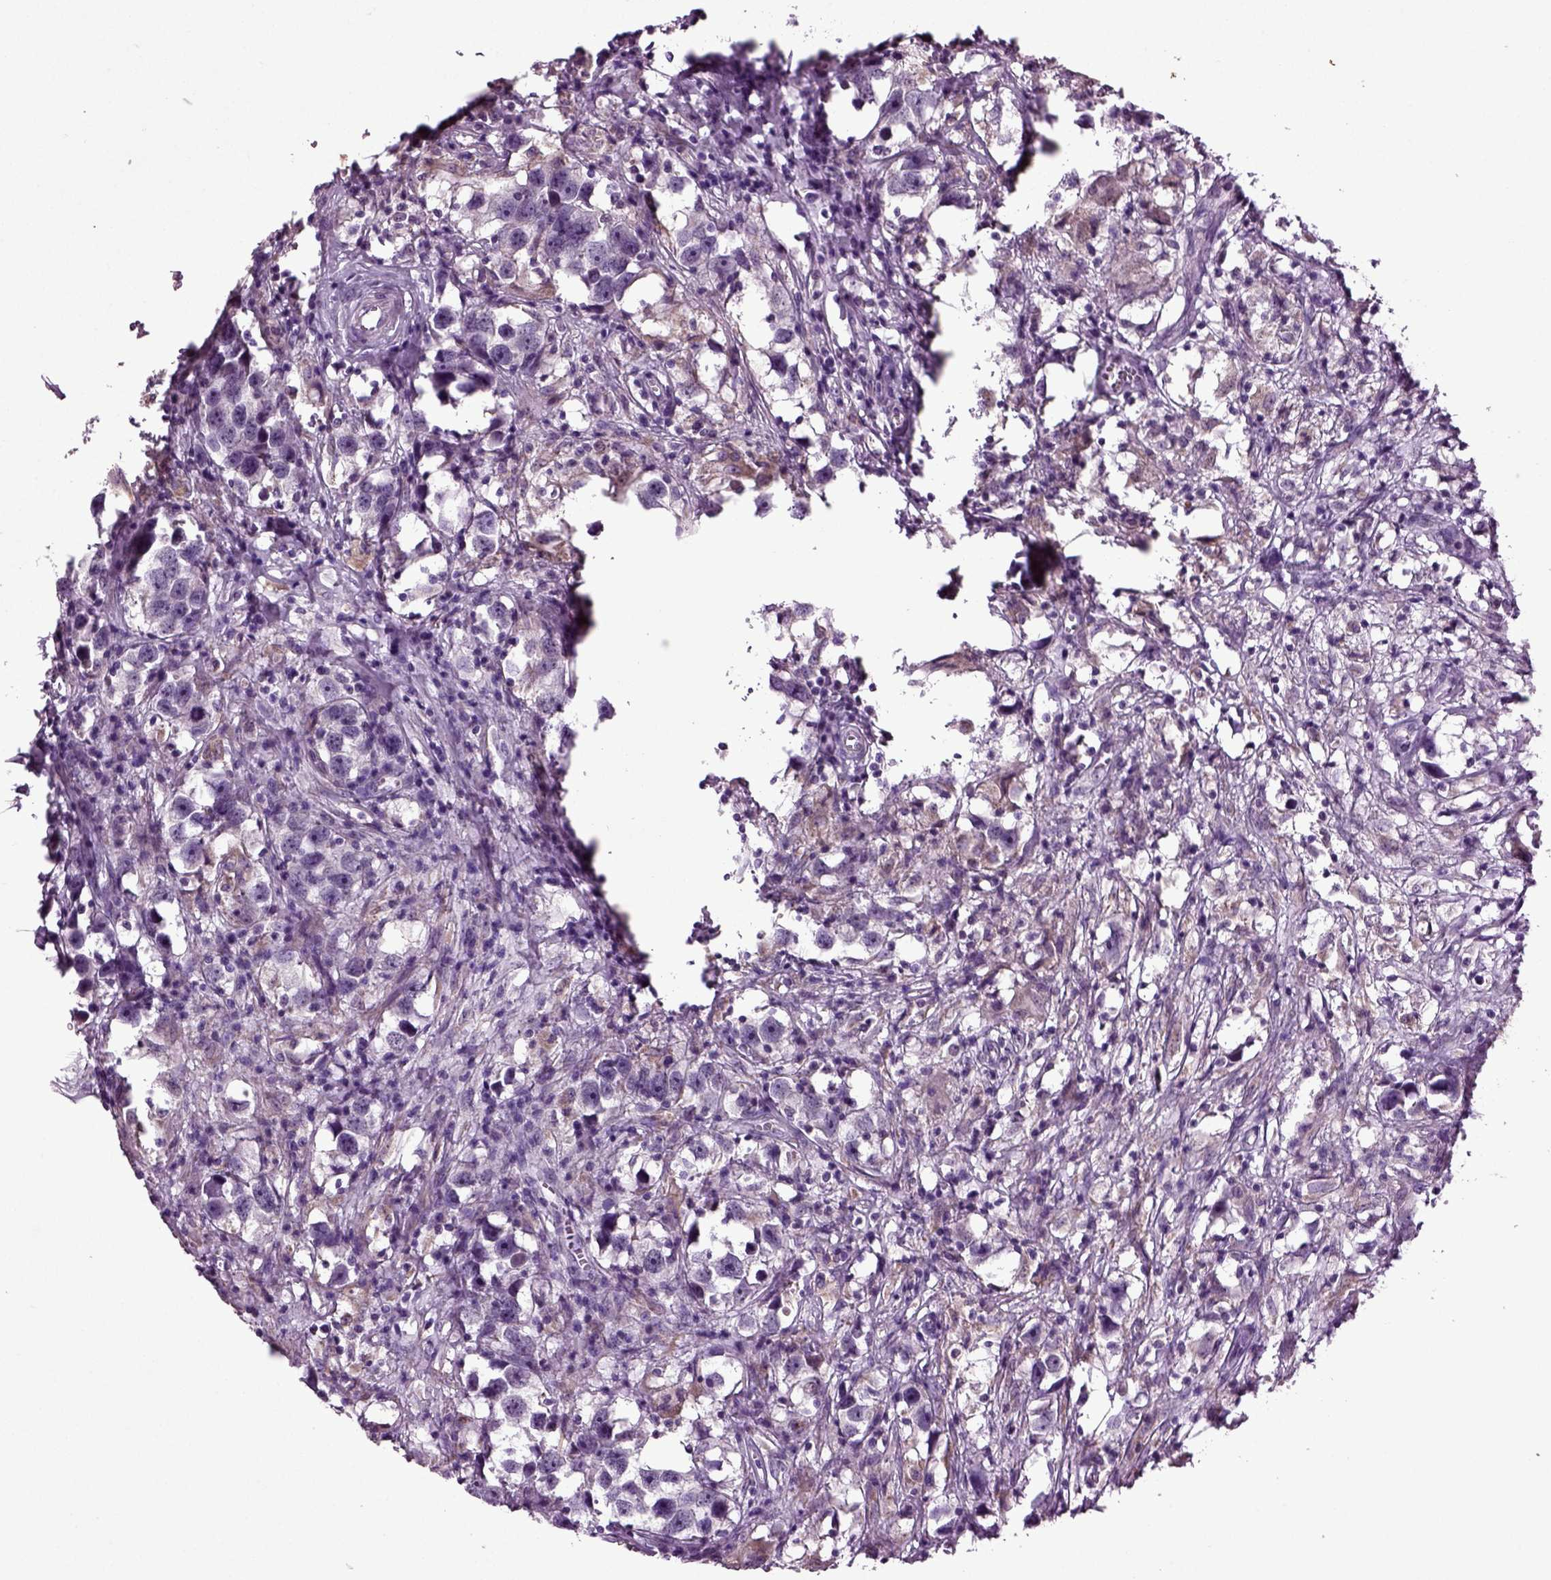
{"staining": {"intensity": "moderate", "quantity": "<25%", "location": "cytoplasmic/membranous"}, "tissue": "testis cancer", "cell_type": "Tumor cells", "image_type": "cancer", "snomed": [{"axis": "morphology", "description": "Seminoma, NOS"}, {"axis": "topography", "description": "Testis"}], "caption": "High-magnification brightfield microscopy of seminoma (testis) stained with DAB (3,3'-diaminobenzidine) (brown) and counterstained with hematoxylin (blue). tumor cells exhibit moderate cytoplasmic/membranous positivity is seen in approximately<25% of cells.", "gene": "SLC17A6", "patient": {"sex": "male", "age": 49}}